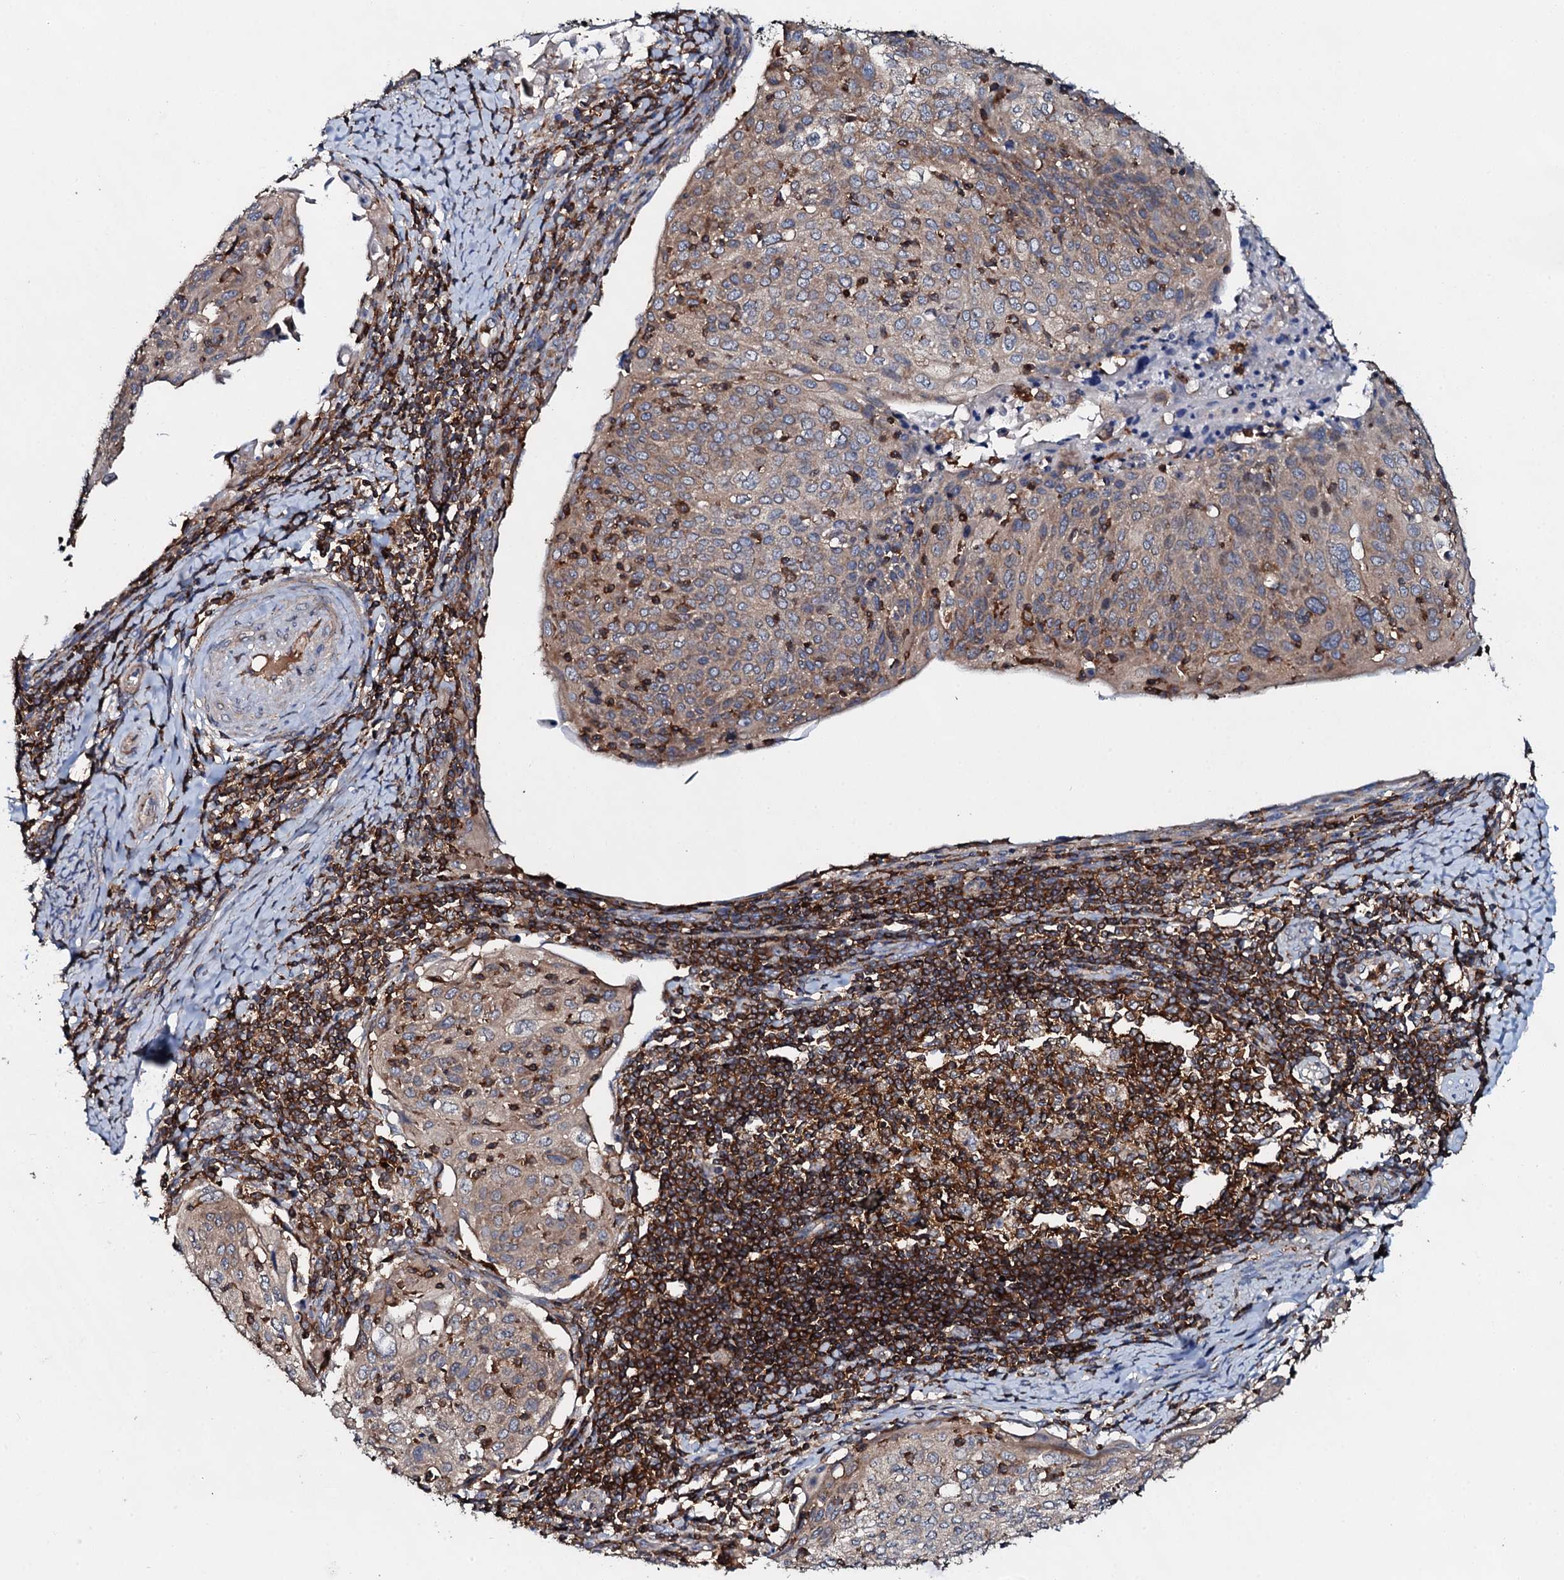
{"staining": {"intensity": "weak", "quantity": ">75%", "location": "cytoplasmic/membranous"}, "tissue": "cervical cancer", "cell_type": "Tumor cells", "image_type": "cancer", "snomed": [{"axis": "morphology", "description": "Squamous cell carcinoma, NOS"}, {"axis": "topography", "description": "Cervix"}], "caption": "The immunohistochemical stain labels weak cytoplasmic/membranous staining in tumor cells of cervical cancer tissue.", "gene": "GRK2", "patient": {"sex": "female", "age": 67}}